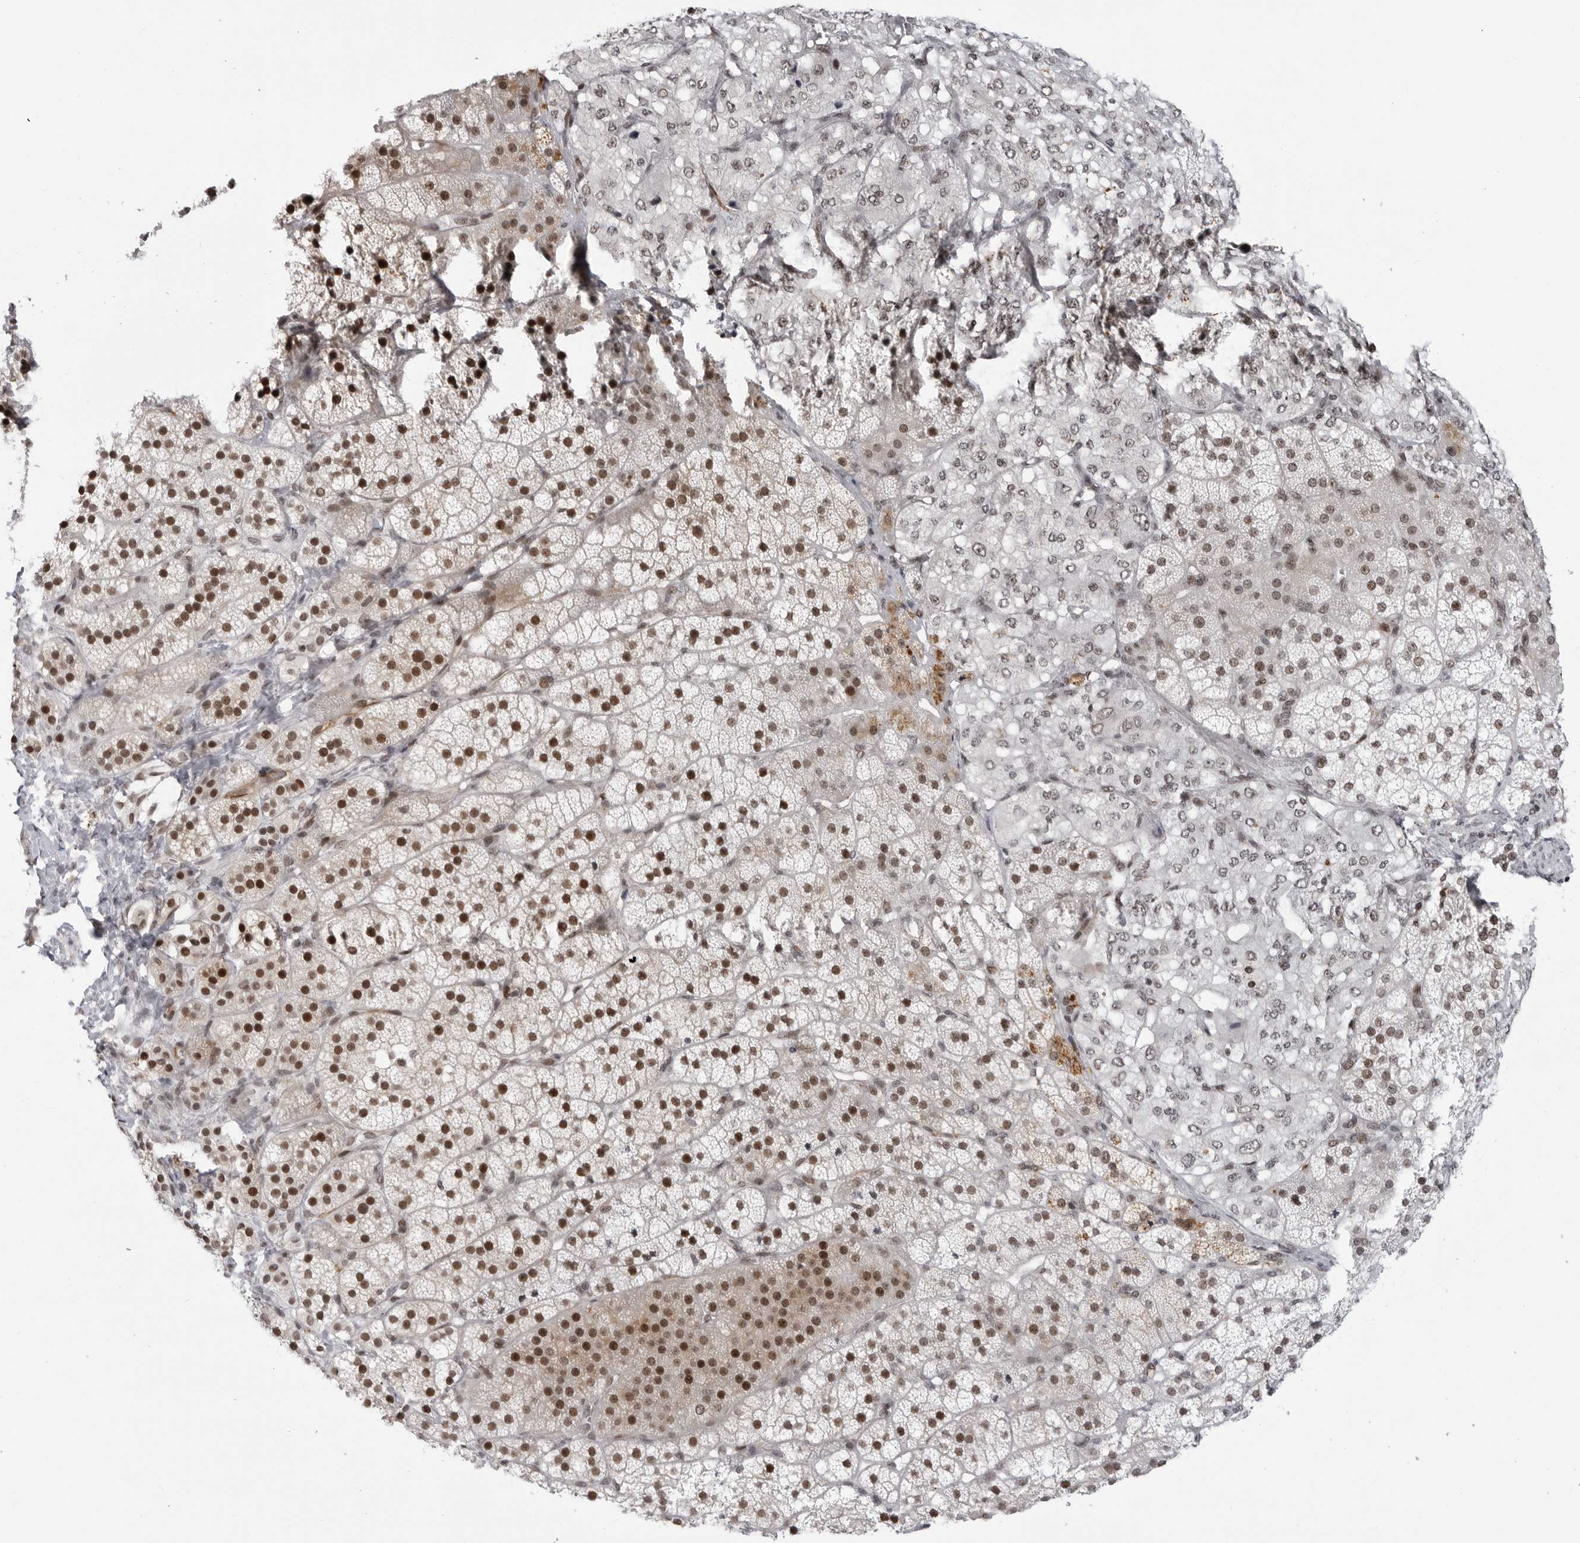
{"staining": {"intensity": "strong", "quantity": "25%-75%", "location": "nuclear"}, "tissue": "adrenal gland", "cell_type": "Glandular cells", "image_type": "normal", "snomed": [{"axis": "morphology", "description": "Normal tissue, NOS"}, {"axis": "topography", "description": "Adrenal gland"}], "caption": "Unremarkable adrenal gland demonstrates strong nuclear staining in approximately 25%-75% of glandular cells, visualized by immunohistochemistry. (DAB (3,3'-diaminobenzidine) IHC, brown staining for protein, blue staining for nuclei).", "gene": "TRIM66", "patient": {"sex": "female", "age": 44}}